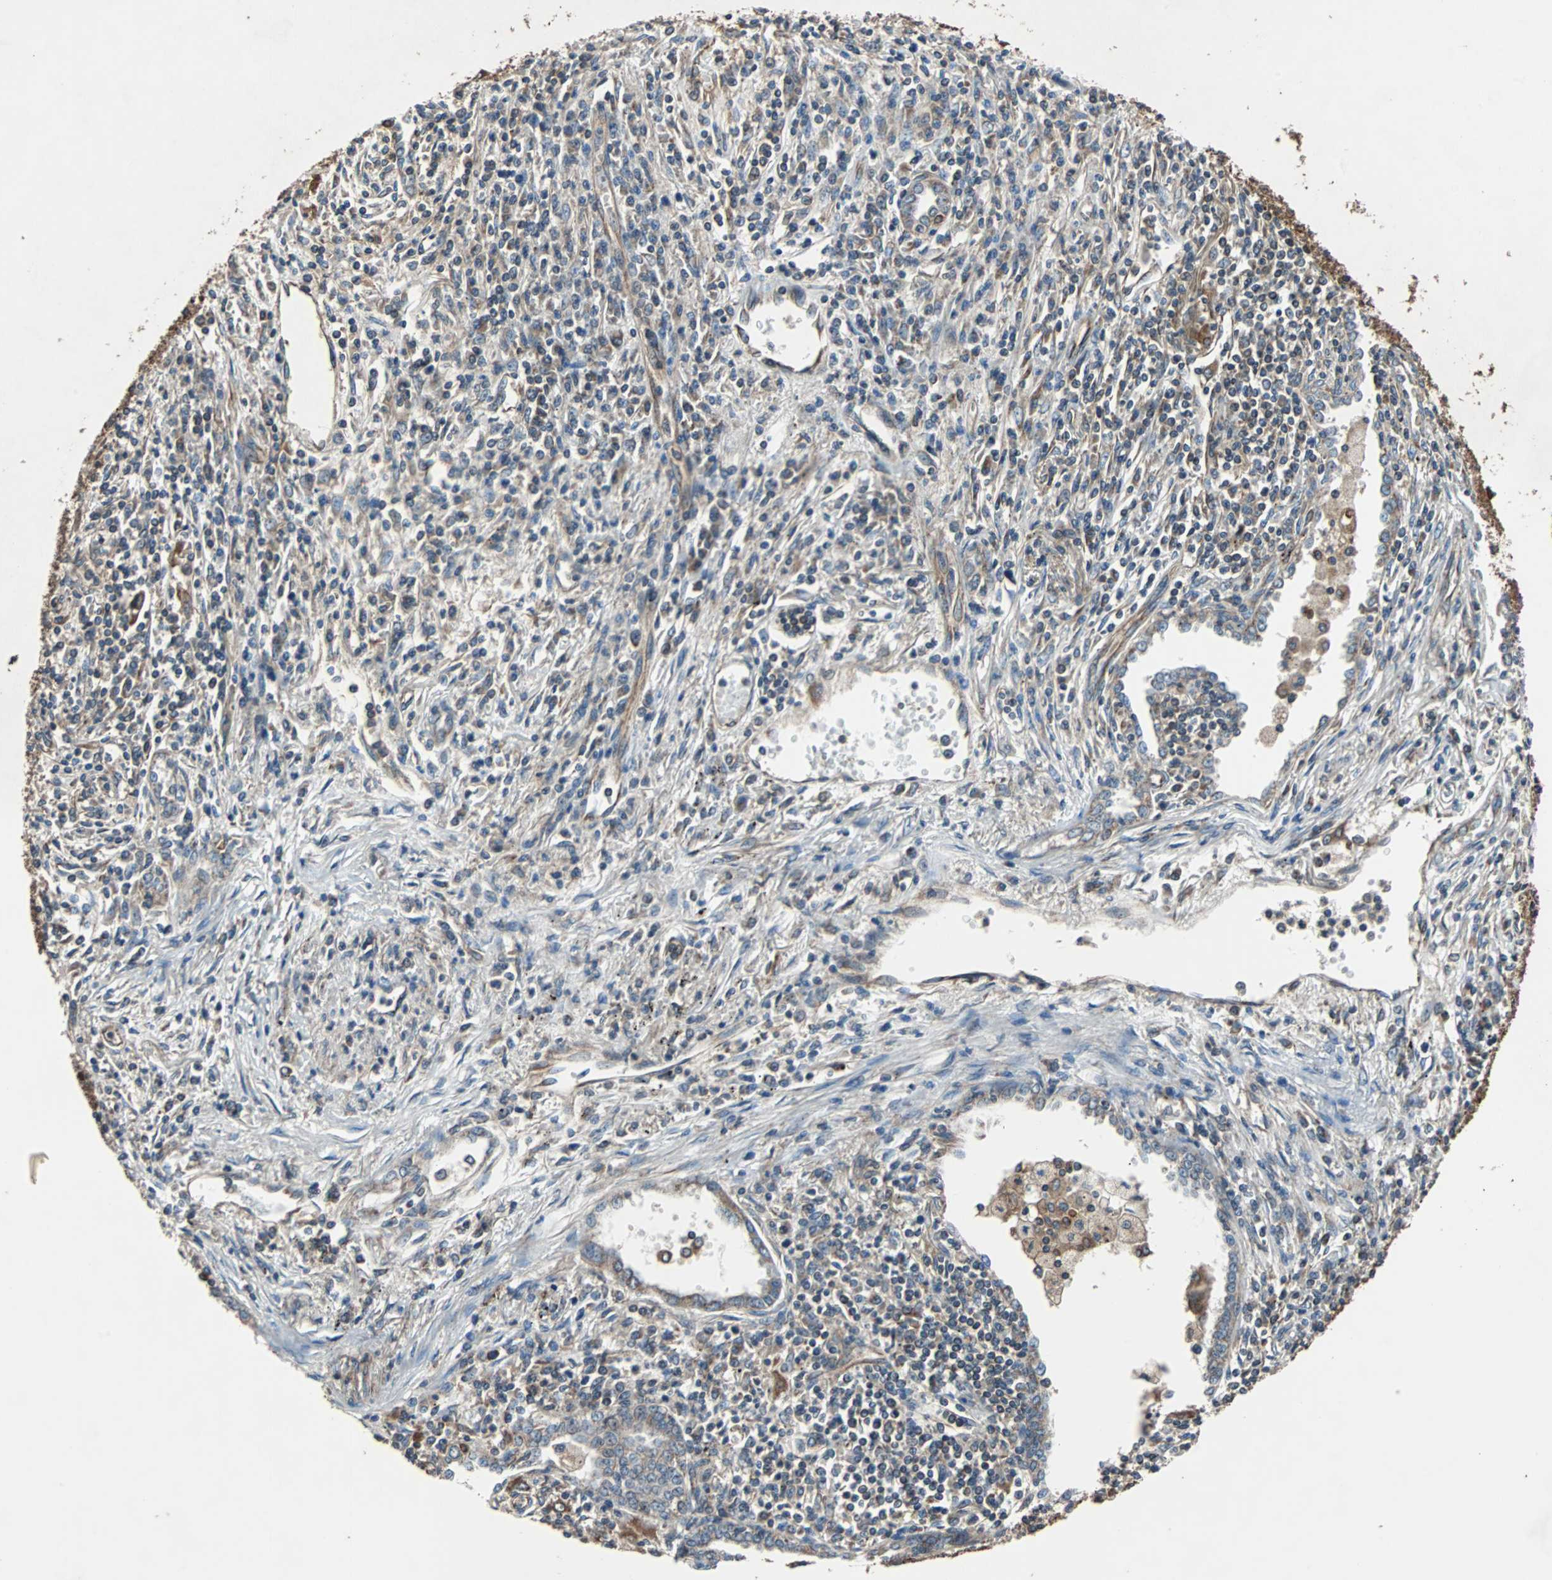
{"staining": {"intensity": "moderate", "quantity": "25%-75%", "location": "cytoplasmic/membranous"}, "tissue": "melanoma", "cell_type": "Tumor cells", "image_type": "cancer", "snomed": [{"axis": "morphology", "description": "Malignant melanoma, Metastatic site"}, {"axis": "topography", "description": "Skin"}], "caption": "Malignant melanoma (metastatic site) was stained to show a protein in brown. There is medium levels of moderate cytoplasmic/membranous positivity in approximately 25%-75% of tumor cells.", "gene": "ACTR3", "patient": {"sex": "female", "age": 56}}